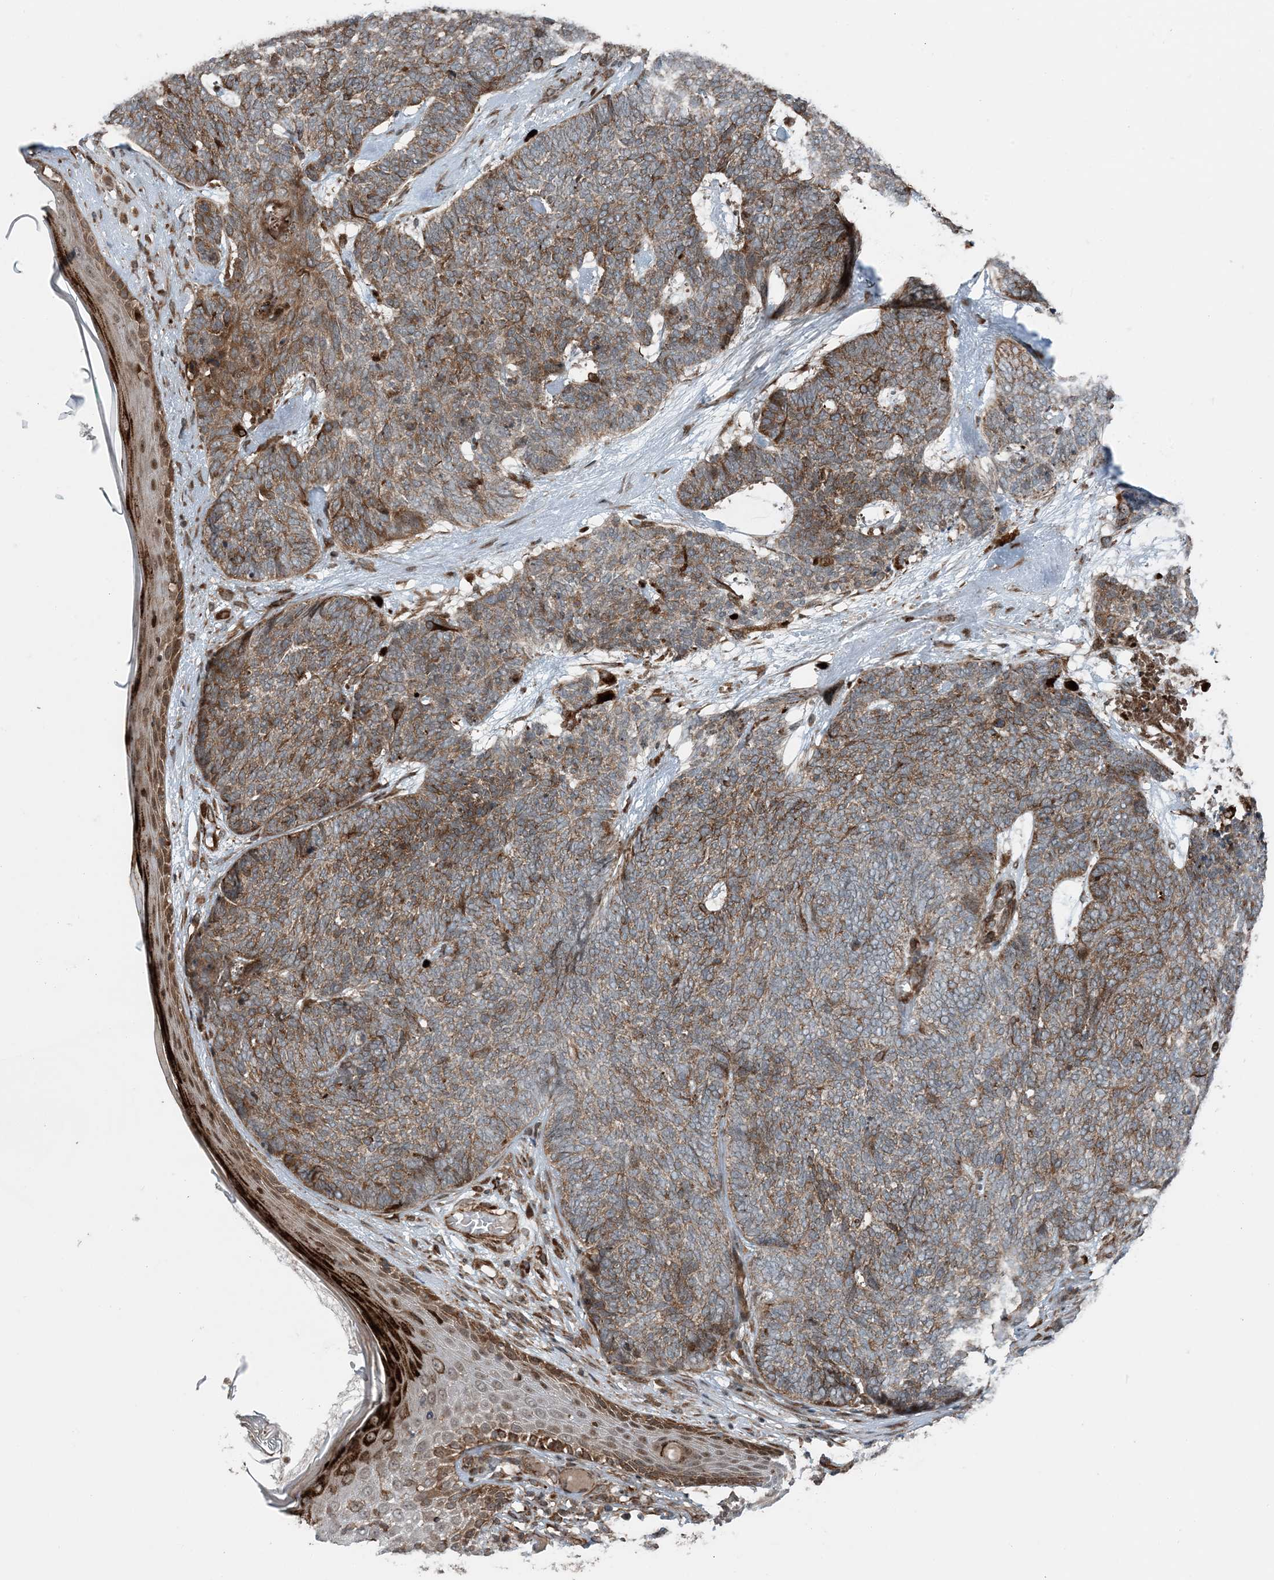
{"staining": {"intensity": "moderate", "quantity": ">75%", "location": "cytoplasmic/membranous"}, "tissue": "skin cancer", "cell_type": "Tumor cells", "image_type": "cancer", "snomed": [{"axis": "morphology", "description": "Basal cell carcinoma"}, {"axis": "topography", "description": "Skin"}], "caption": "Protein staining shows moderate cytoplasmic/membranous positivity in approximately >75% of tumor cells in skin cancer.", "gene": "EDEM2", "patient": {"sex": "female", "age": 84}}